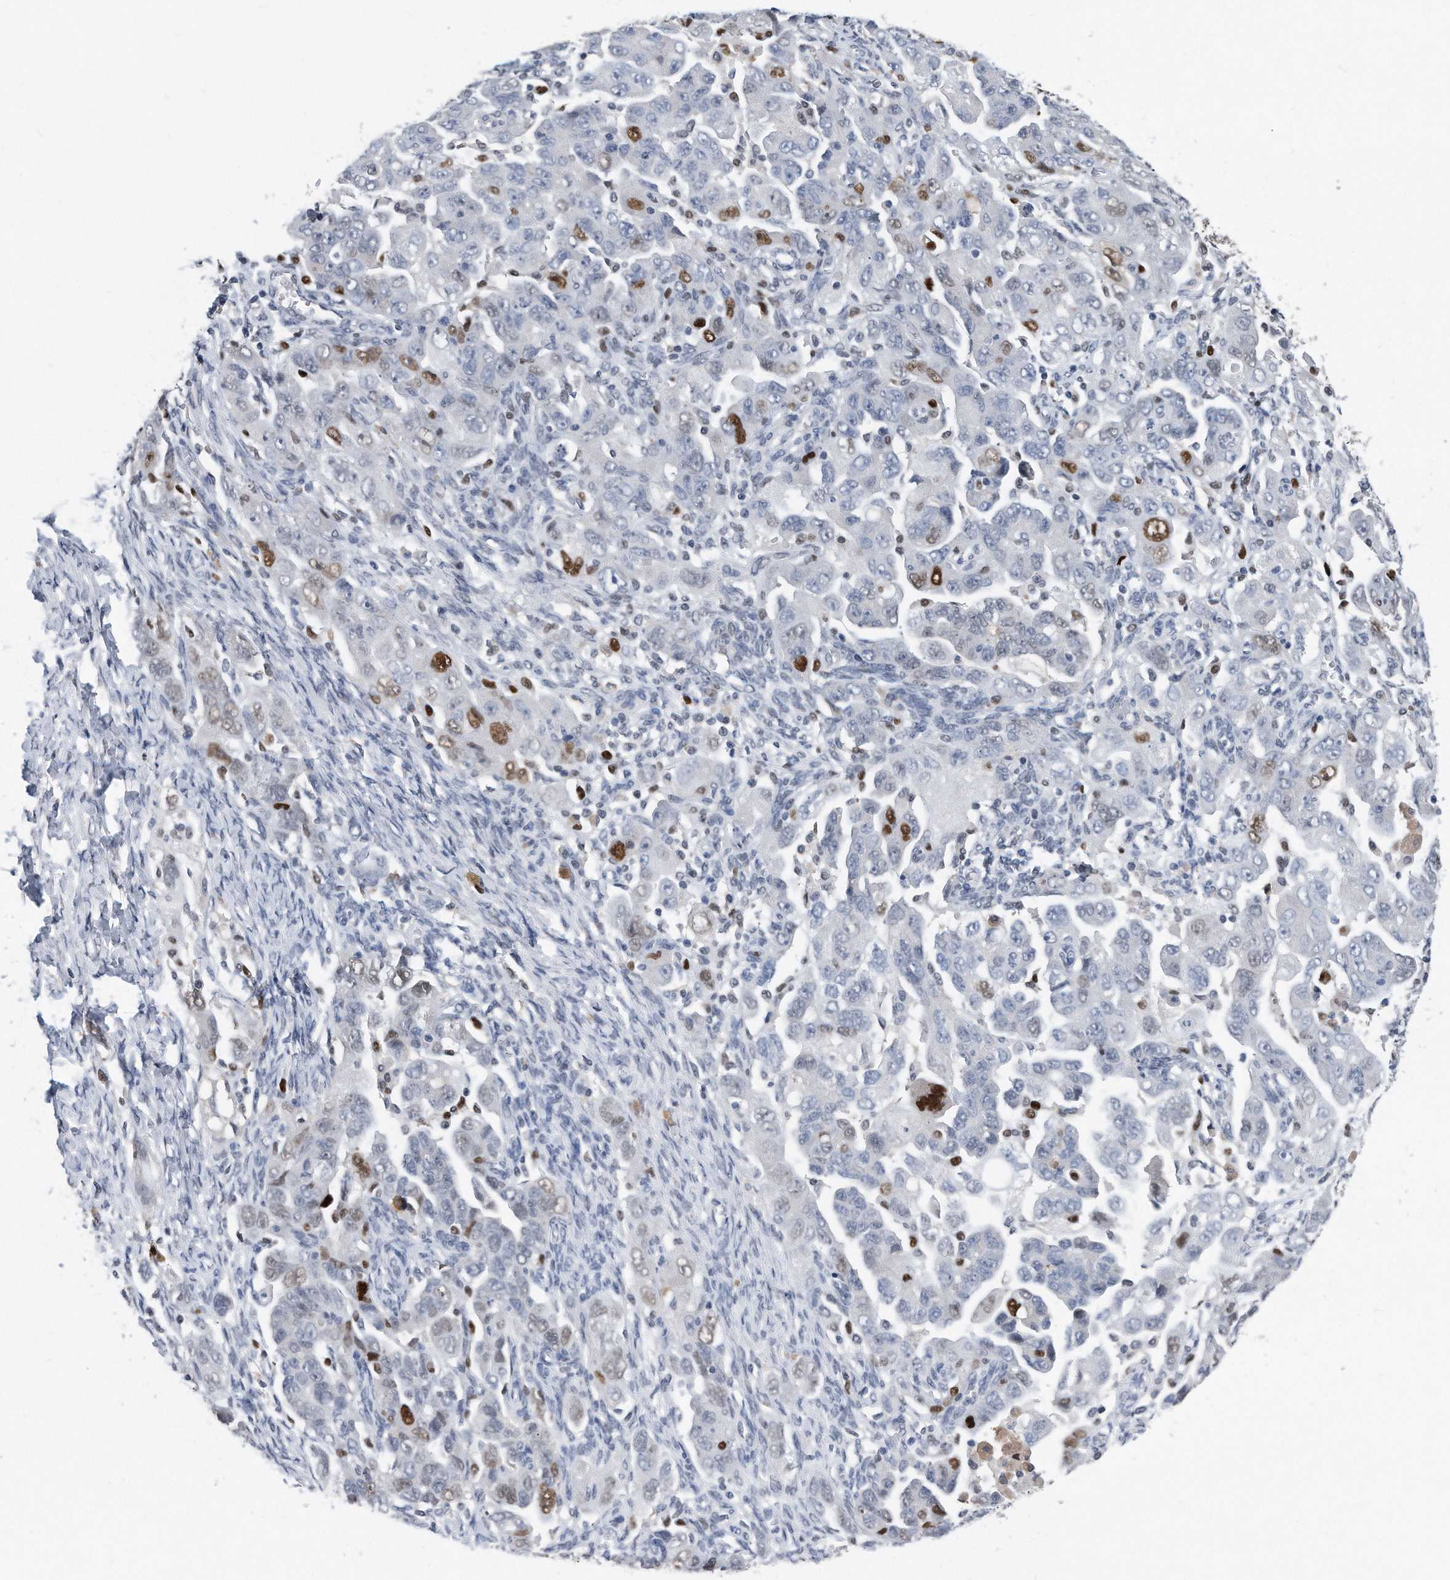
{"staining": {"intensity": "strong", "quantity": "<25%", "location": "nuclear"}, "tissue": "ovarian cancer", "cell_type": "Tumor cells", "image_type": "cancer", "snomed": [{"axis": "morphology", "description": "Carcinoma, NOS"}, {"axis": "morphology", "description": "Cystadenocarcinoma, serous, NOS"}, {"axis": "topography", "description": "Ovary"}], "caption": "Immunohistochemistry (IHC) photomicrograph of ovarian cancer stained for a protein (brown), which reveals medium levels of strong nuclear positivity in approximately <25% of tumor cells.", "gene": "PCNA", "patient": {"sex": "female", "age": 69}}